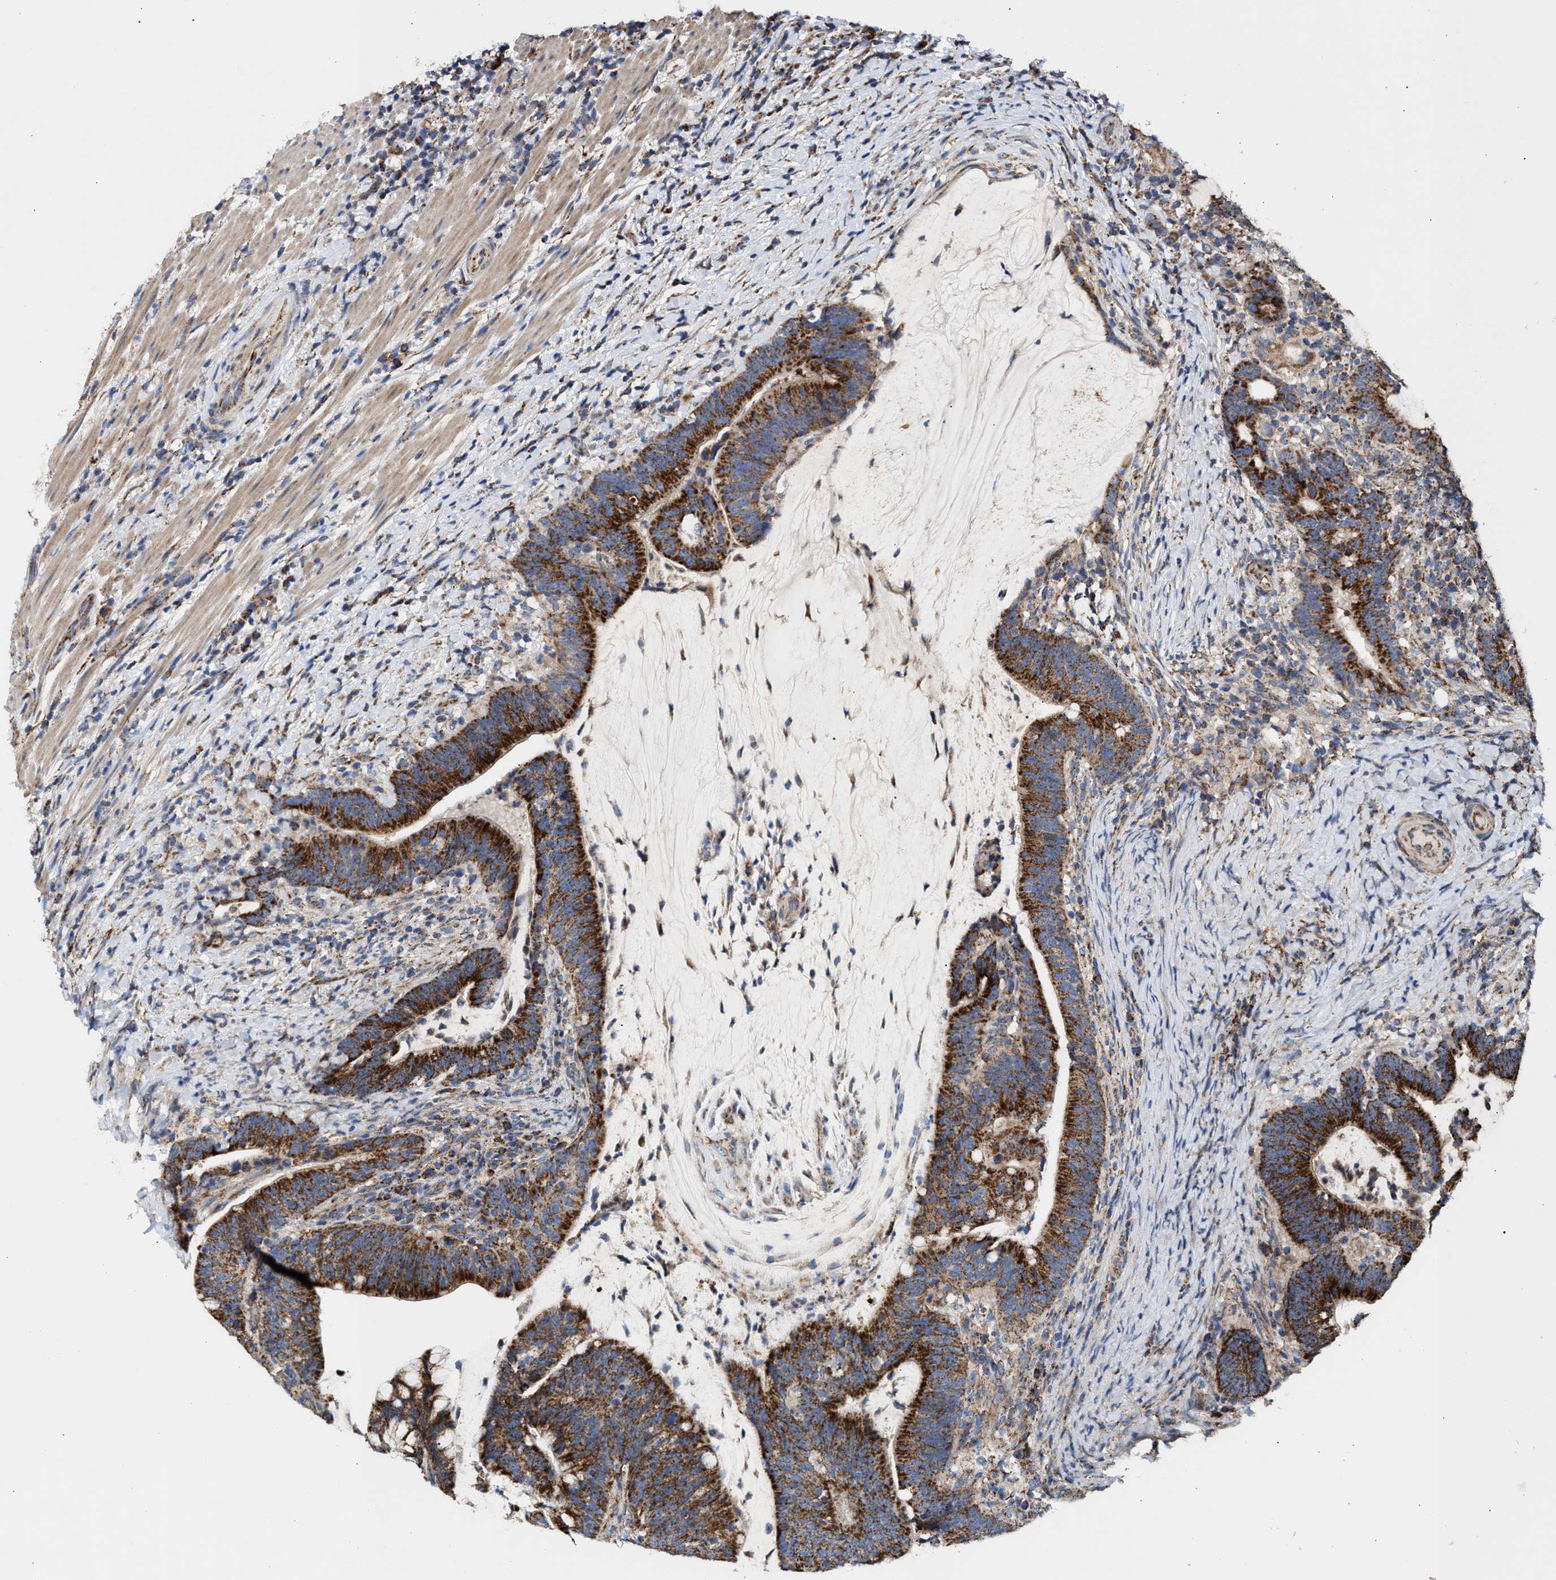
{"staining": {"intensity": "strong", "quantity": ">75%", "location": "cytoplasmic/membranous"}, "tissue": "colorectal cancer", "cell_type": "Tumor cells", "image_type": "cancer", "snomed": [{"axis": "morphology", "description": "Adenocarcinoma, NOS"}, {"axis": "topography", "description": "Colon"}], "caption": "A high-resolution histopathology image shows IHC staining of colorectal cancer (adenocarcinoma), which displays strong cytoplasmic/membranous staining in about >75% of tumor cells. (brown staining indicates protein expression, while blue staining denotes nuclei).", "gene": "MECR", "patient": {"sex": "female", "age": 66}}